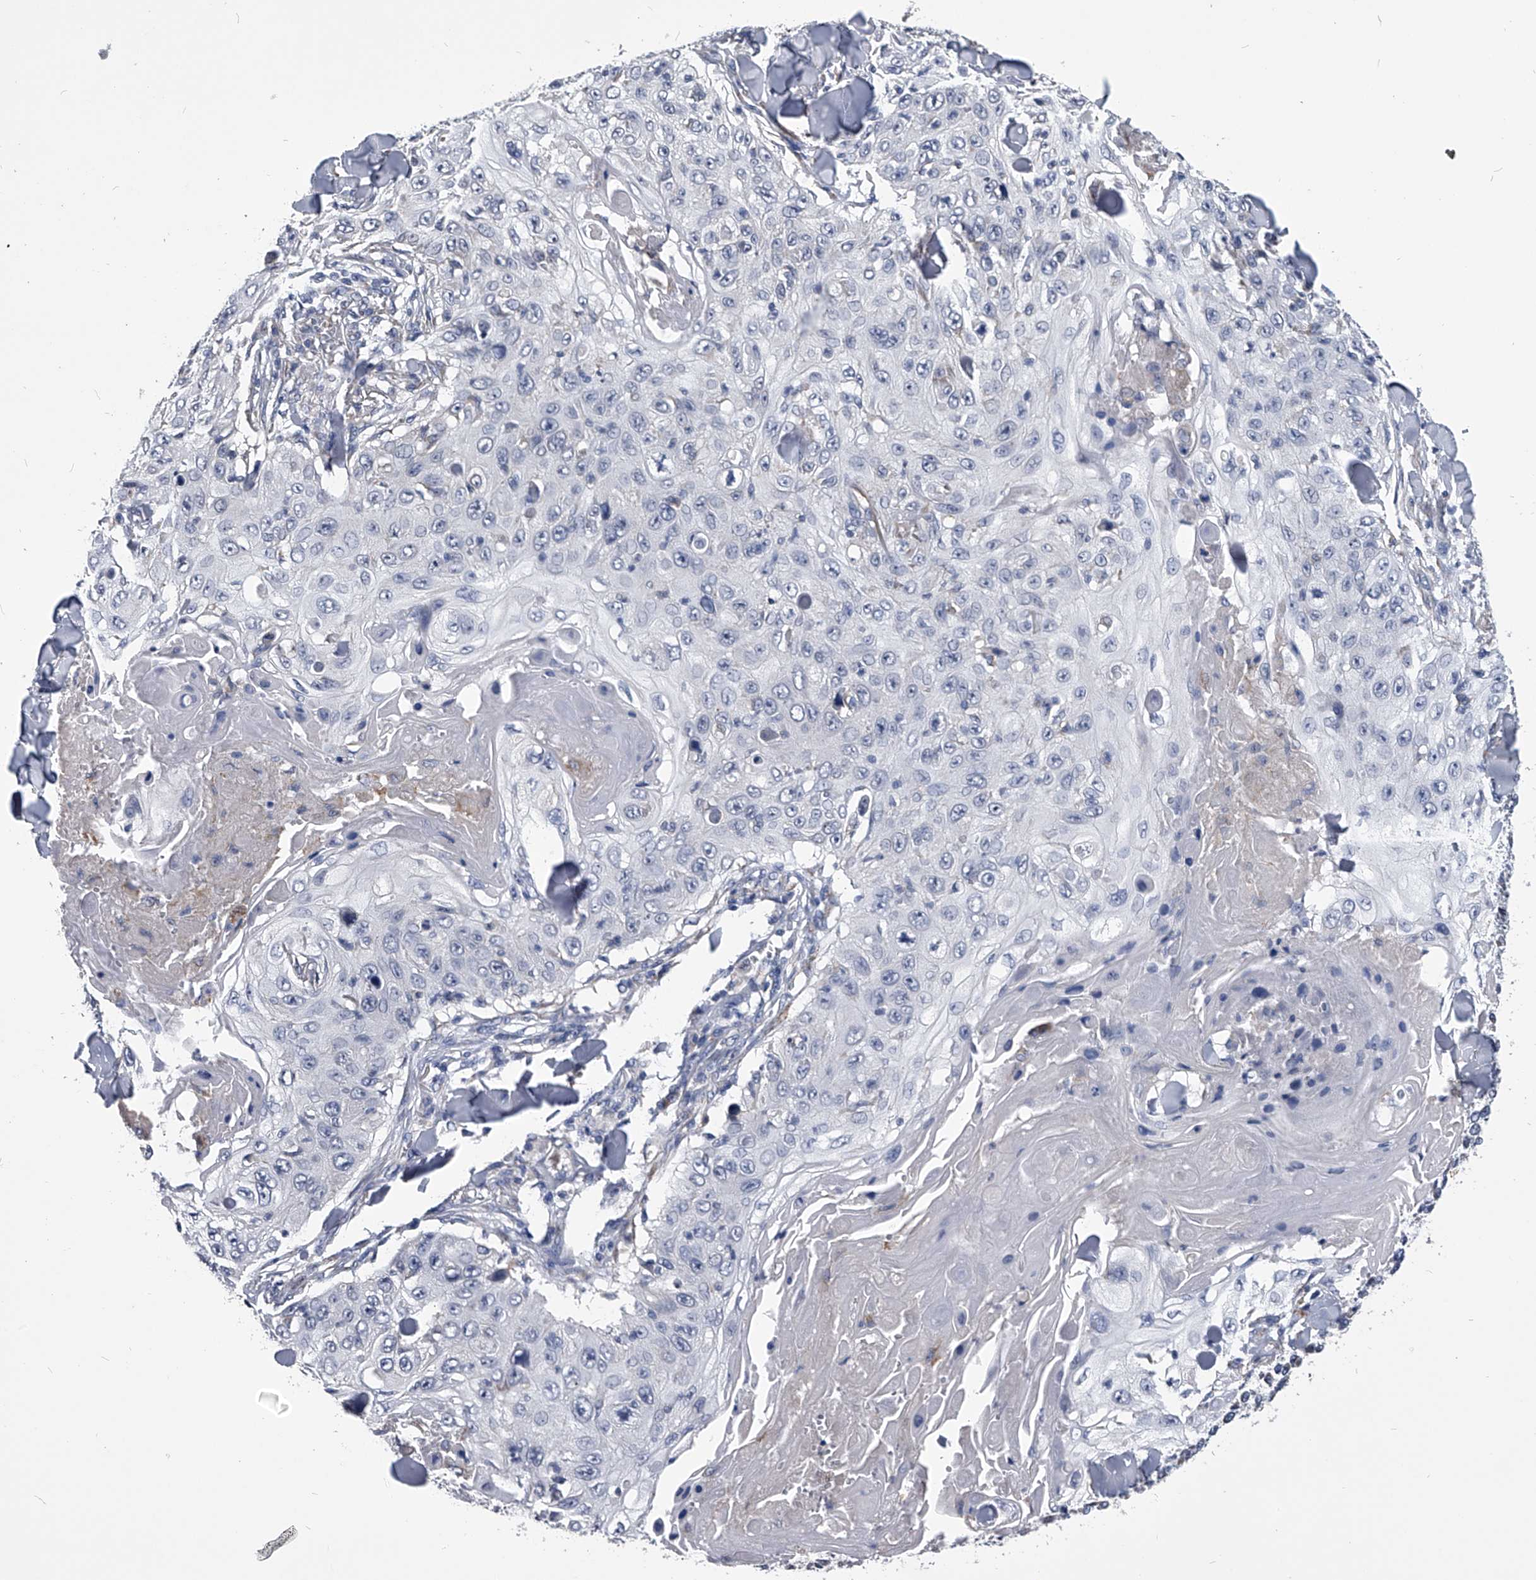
{"staining": {"intensity": "negative", "quantity": "none", "location": "none"}, "tissue": "skin cancer", "cell_type": "Tumor cells", "image_type": "cancer", "snomed": [{"axis": "morphology", "description": "Squamous cell carcinoma, NOS"}, {"axis": "topography", "description": "Skin"}], "caption": "Tumor cells show no significant expression in squamous cell carcinoma (skin).", "gene": "OAT", "patient": {"sex": "male", "age": 86}}